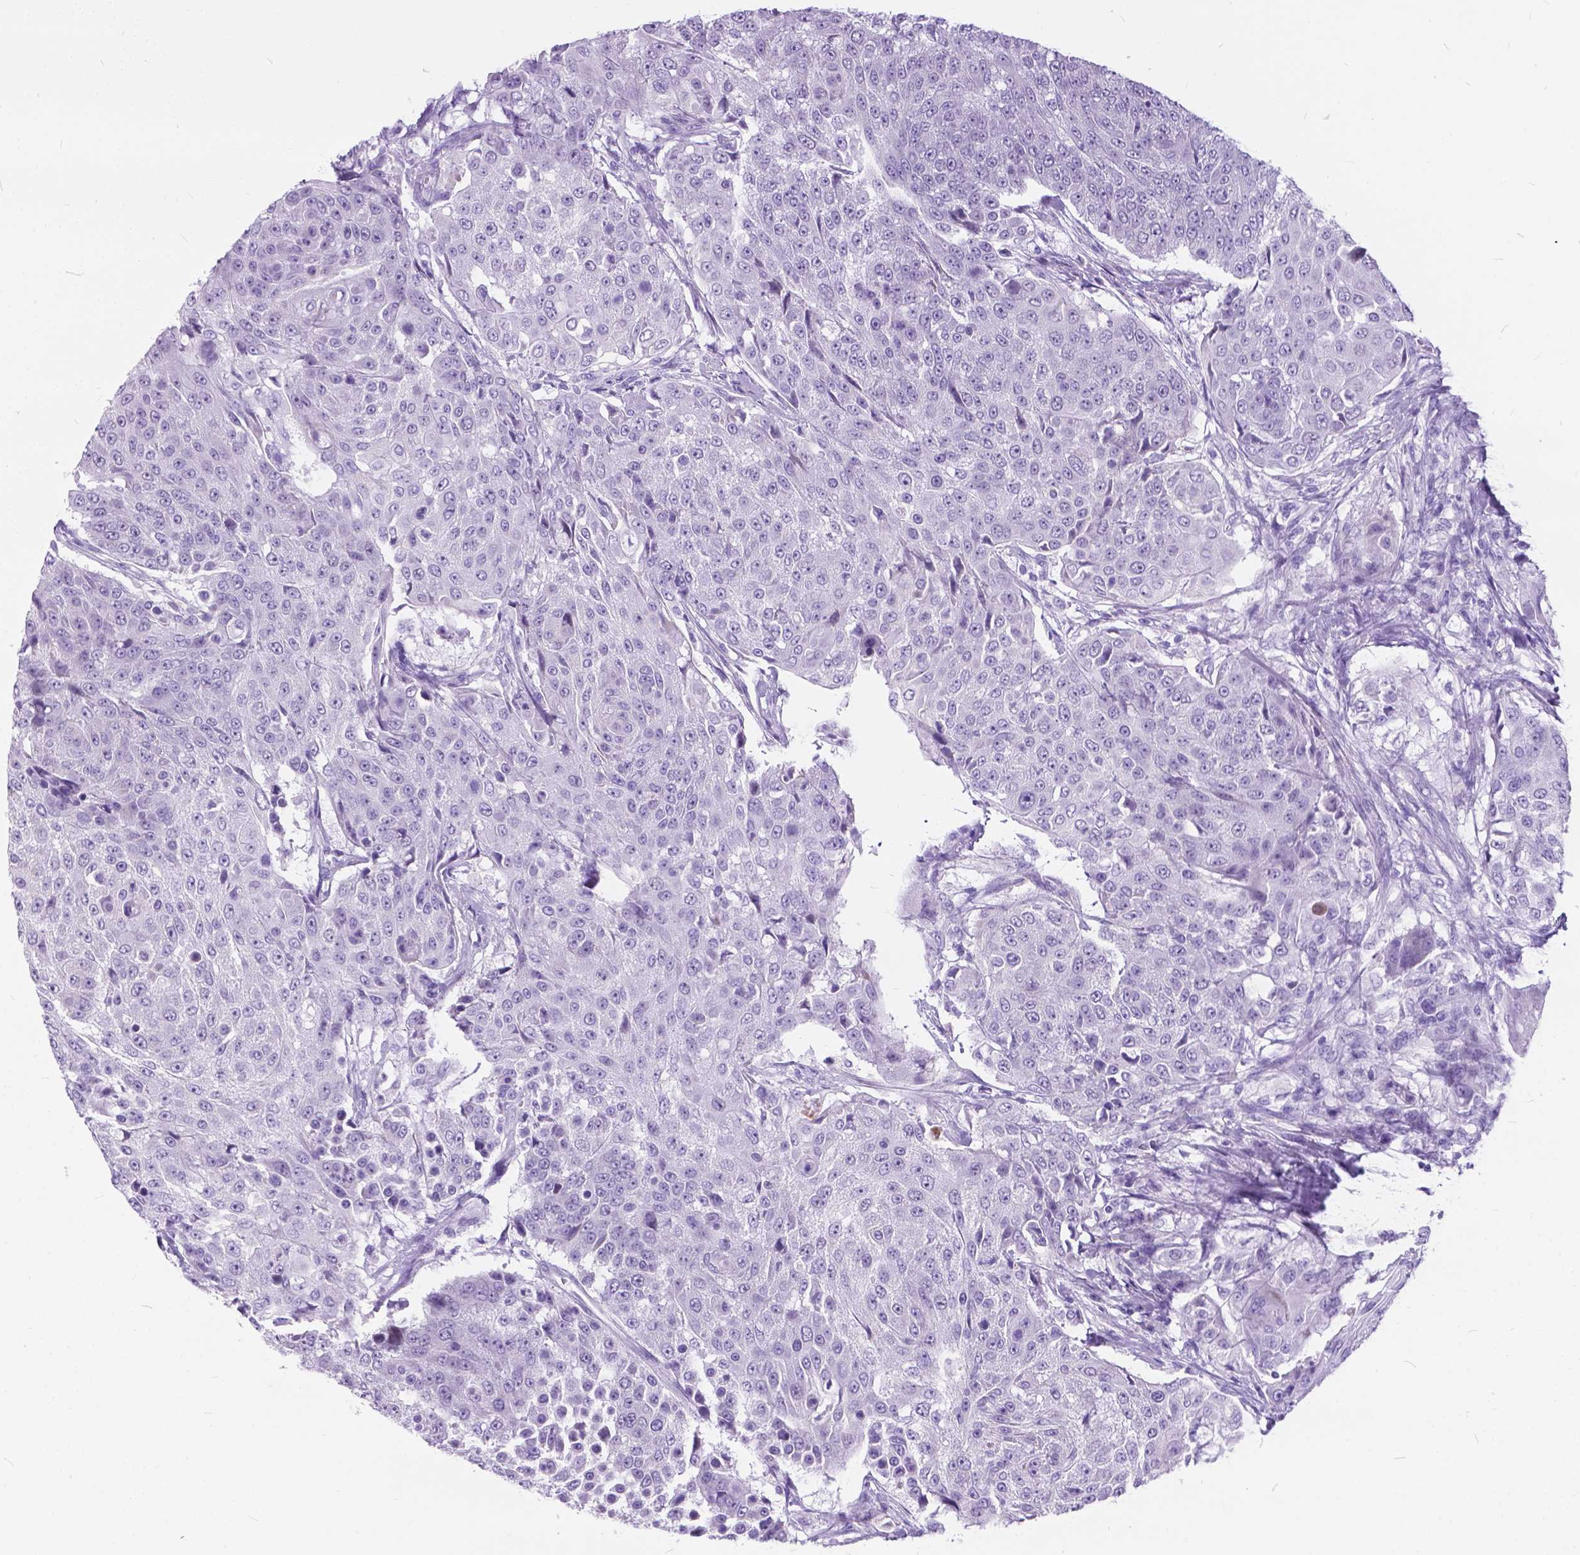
{"staining": {"intensity": "negative", "quantity": "none", "location": "none"}, "tissue": "urothelial cancer", "cell_type": "Tumor cells", "image_type": "cancer", "snomed": [{"axis": "morphology", "description": "Urothelial carcinoma, High grade"}, {"axis": "topography", "description": "Urinary bladder"}], "caption": "High power microscopy photomicrograph of an IHC micrograph of urothelial carcinoma (high-grade), revealing no significant positivity in tumor cells.", "gene": "BSND", "patient": {"sex": "female", "age": 63}}